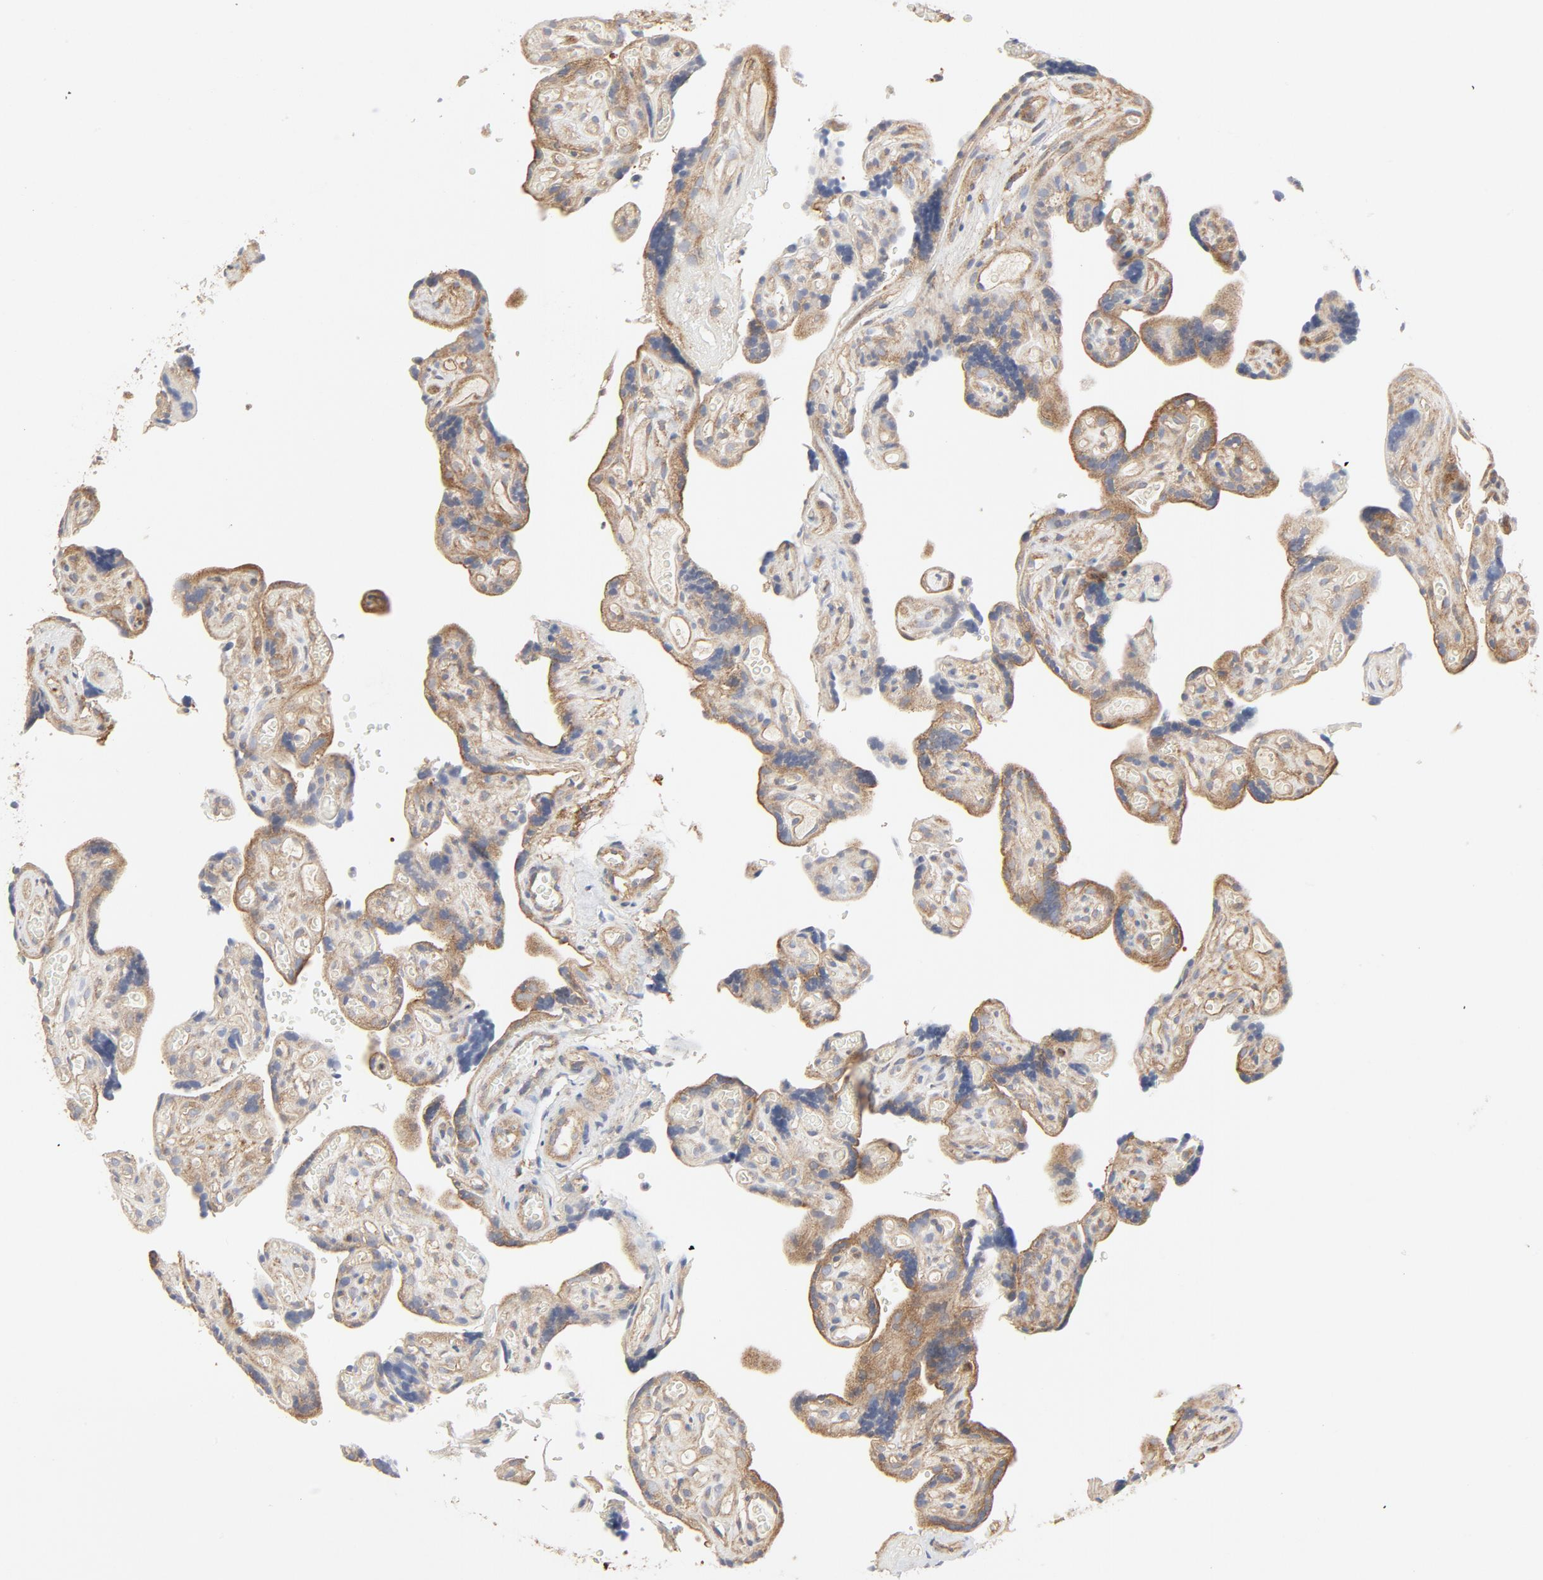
{"staining": {"intensity": "moderate", "quantity": "25%-75%", "location": "cytoplasmic/membranous"}, "tissue": "placenta", "cell_type": "Trophoblastic cells", "image_type": "normal", "snomed": [{"axis": "morphology", "description": "Normal tissue, NOS"}, {"axis": "topography", "description": "Placenta"}], "caption": "Protein positivity by immunohistochemistry (IHC) exhibits moderate cytoplasmic/membranous positivity in about 25%-75% of trophoblastic cells in unremarkable placenta.", "gene": "RABEP1", "patient": {"sex": "female", "age": 30}}